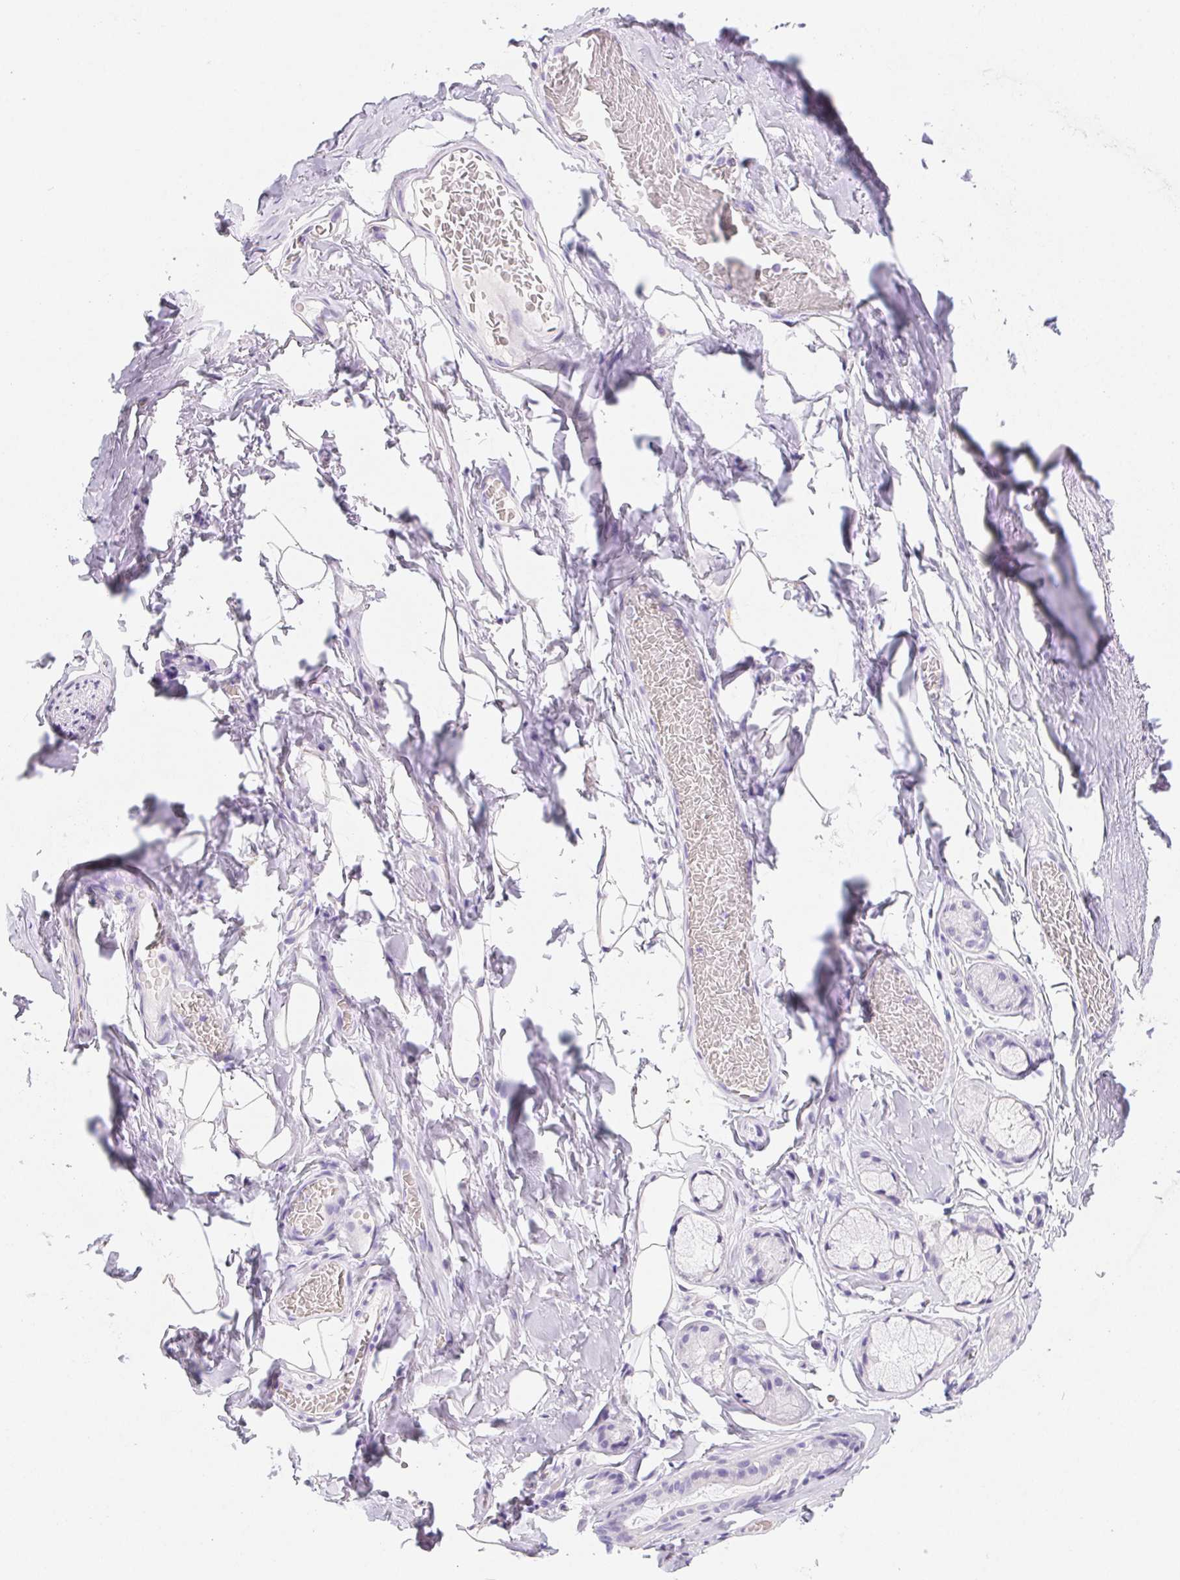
{"staining": {"intensity": "negative", "quantity": "none", "location": "none"}, "tissue": "adipose tissue", "cell_type": "Adipocytes", "image_type": "normal", "snomed": [{"axis": "morphology", "description": "Normal tissue, NOS"}, {"axis": "topography", "description": "Cartilage tissue"}, {"axis": "topography", "description": "Bronchus"}, {"axis": "topography", "description": "Peripheral nerve tissue"}], "caption": "Immunohistochemistry of normal human adipose tissue displays no positivity in adipocytes. (Brightfield microscopy of DAB (3,3'-diaminobenzidine) immunohistochemistry at high magnification).", "gene": "PNLIP", "patient": {"sex": "male", "age": 67}}